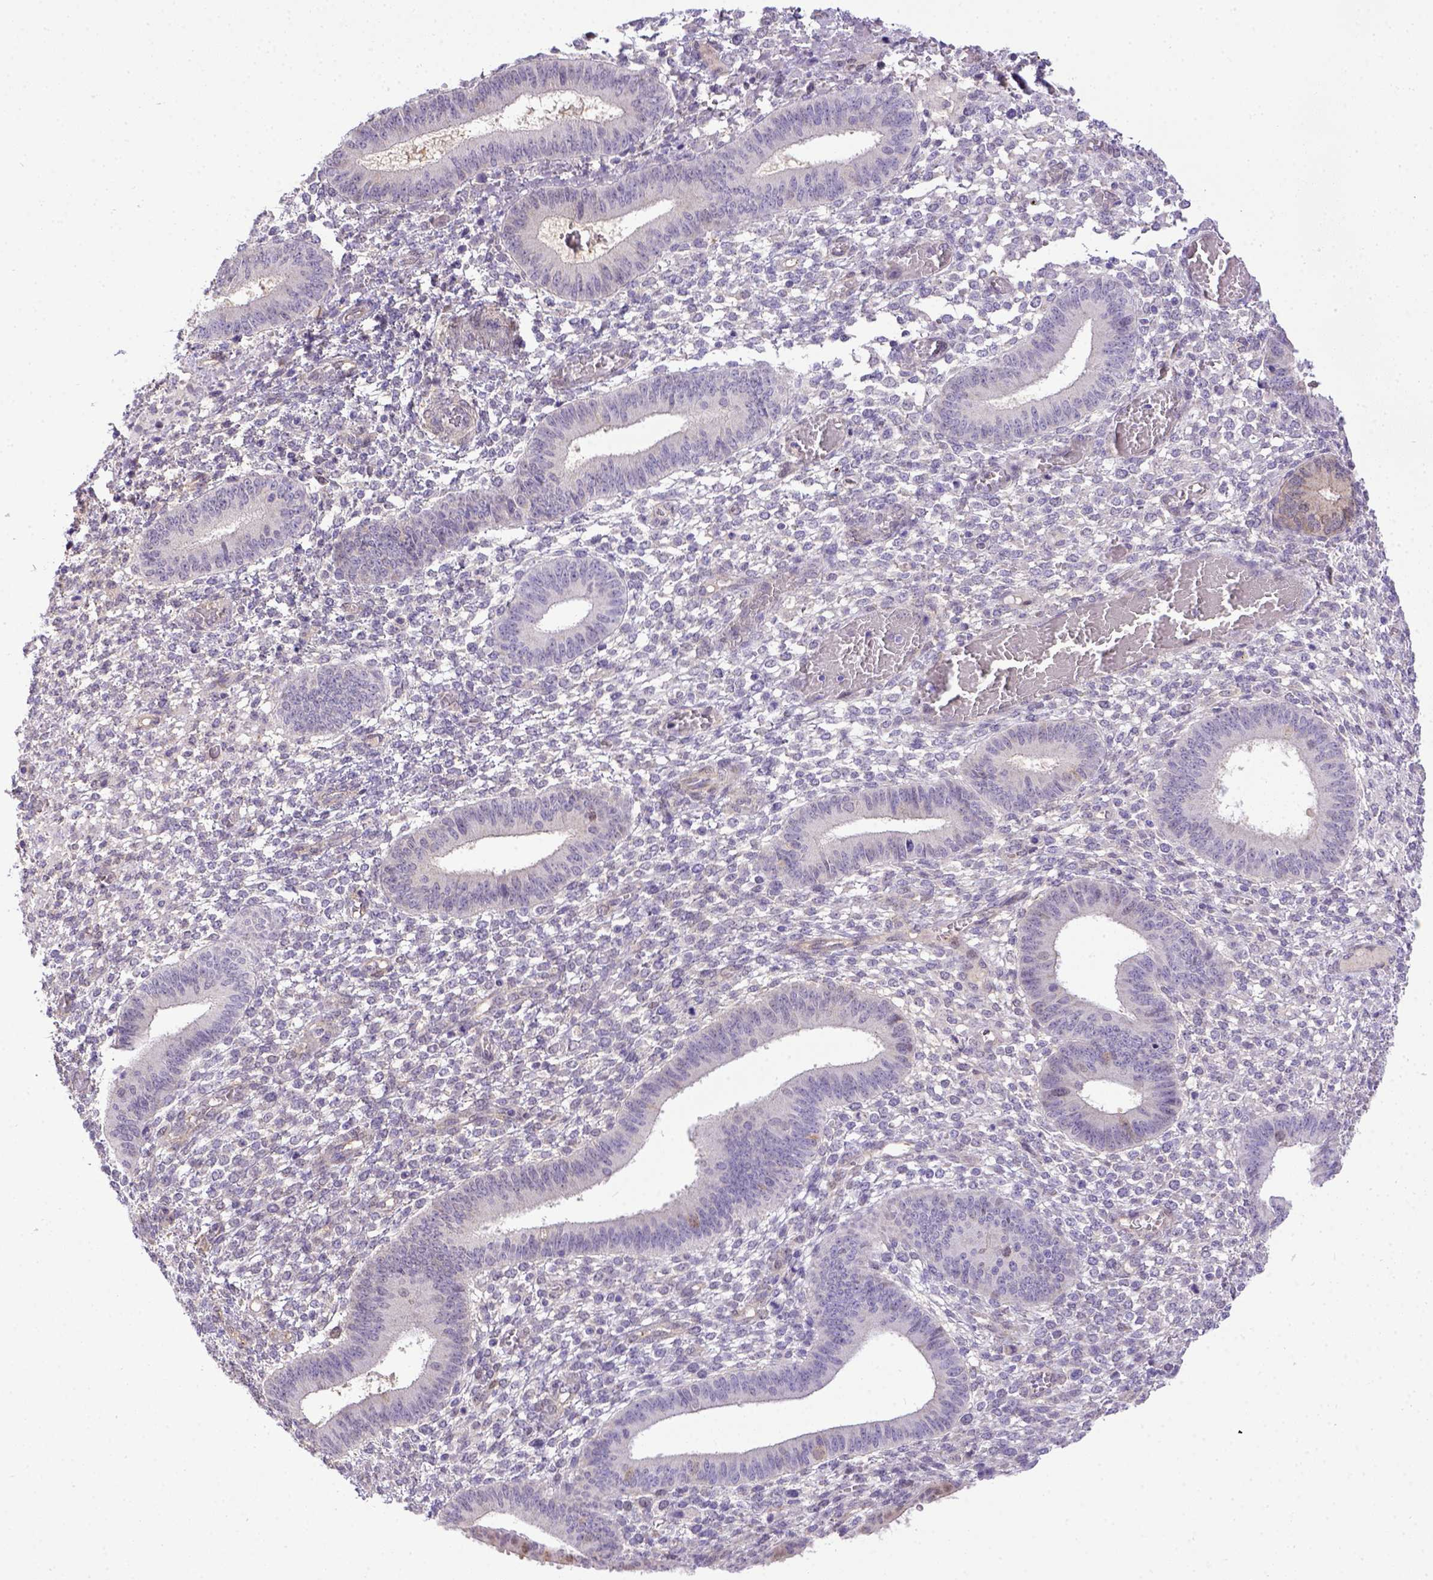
{"staining": {"intensity": "negative", "quantity": "none", "location": "none"}, "tissue": "endometrium", "cell_type": "Cells in endometrial stroma", "image_type": "normal", "snomed": [{"axis": "morphology", "description": "Normal tissue, NOS"}, {"axis": "topography", "description": "Endometrium"}], "caption": "This is an immunohistochemistry (IHC) micrograph of benign human endometrium. There is no positivity in cells in endometrial stroma.", "gene": "BTN1A1", "patient": {"sex": "female", "age": 42}}